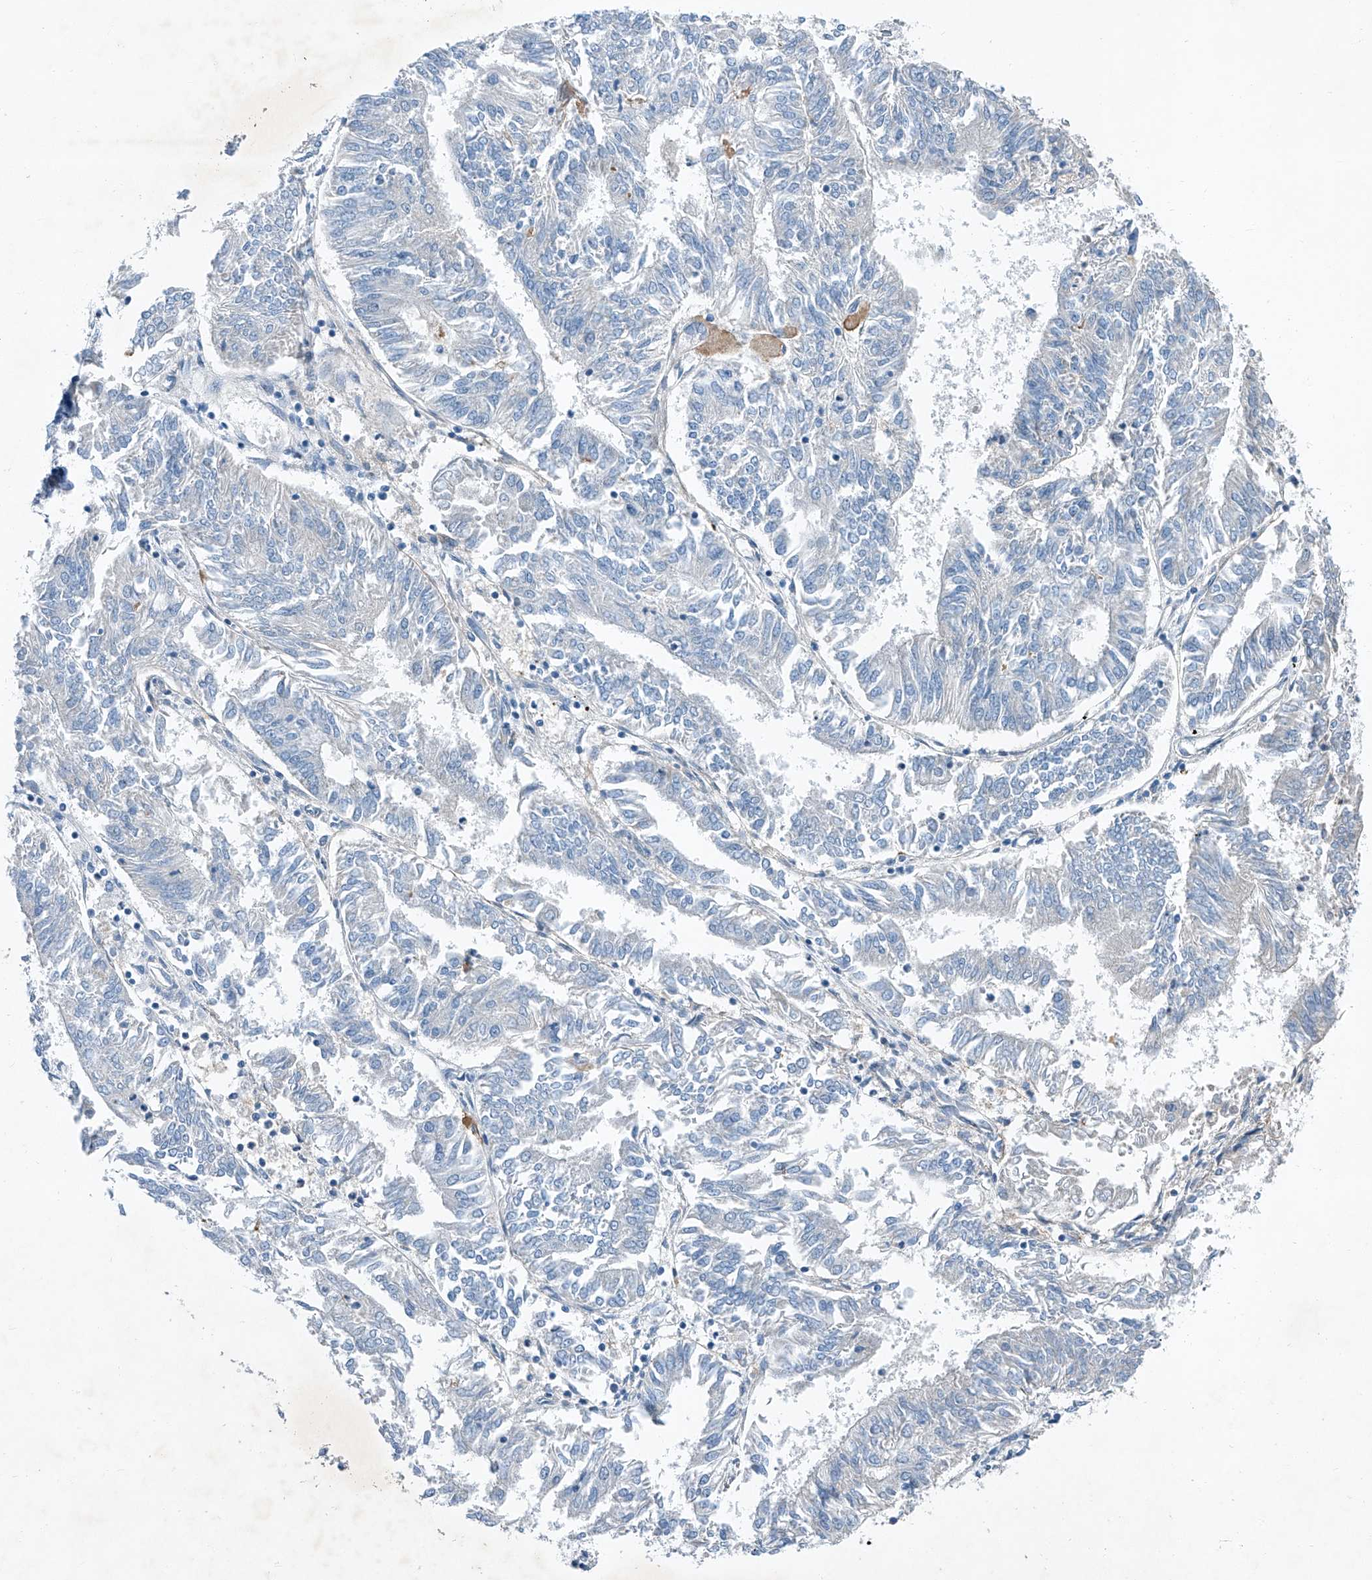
{"staining": {"intensity": "negative", "quantity": "none", "location": "none"}, "tissue": "endometrial cancer", "cell_type": "Tumor cells", "image_type": "cancer", "snomed": [{"axis": "morphology", "description": "Adenocarcinoma, NOS"}, {"axis": "topography", "description": "Endometrium"}], "caption": "Immunohistochemistry micrograph of human endometrial adenocarcinoma stained for a protein (brown), which reveals no expression in tumor cells. The staining was performed using DAB (3,3'-diaminobenzidine) to visualize the protein expression in brown, while the nuclei were stained in blue with hematoxylin (Magnification: 20x).", "gene": "MDGA1", "patient": {"sex": "female", "age": 58}}